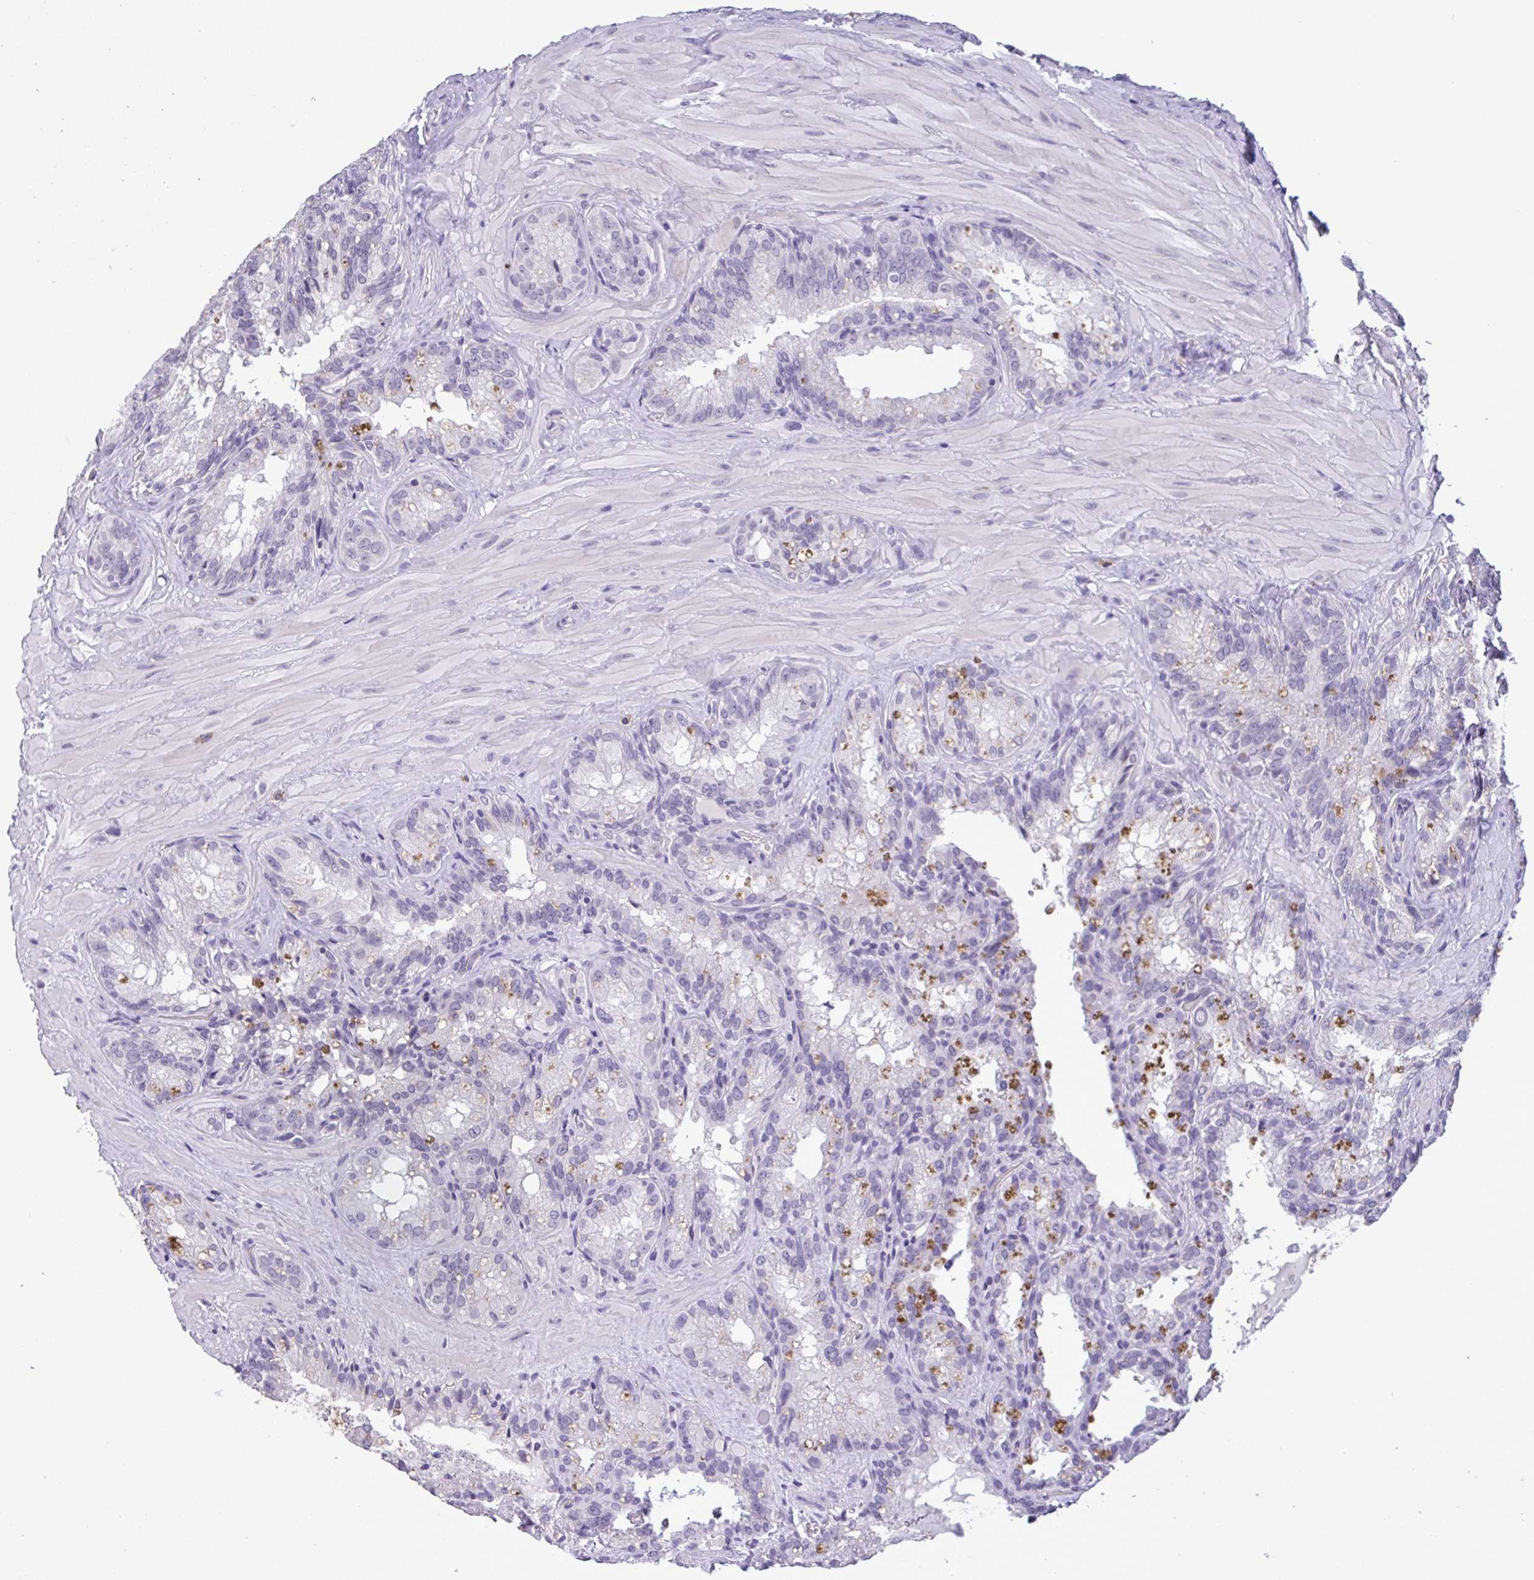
{"staining": {"intensity": "negative", "quantity": "none", "location": "none"}, "tissue": "seminal vesicle", "cell_type": "Glandular cells", "image_type": "normal", "snomed": [{"axis": "morphology", "description": "Normal tissue, NOS"}, {"axis": "topography", "description": "Seminal veicle"}], "caption": "Immunohistochemical staining of unremarkable seminal vesicle exhibits no significant positivity in glandular cells.", "gene": "YBX2", "patient": {"sex": "male", "age": 47}}